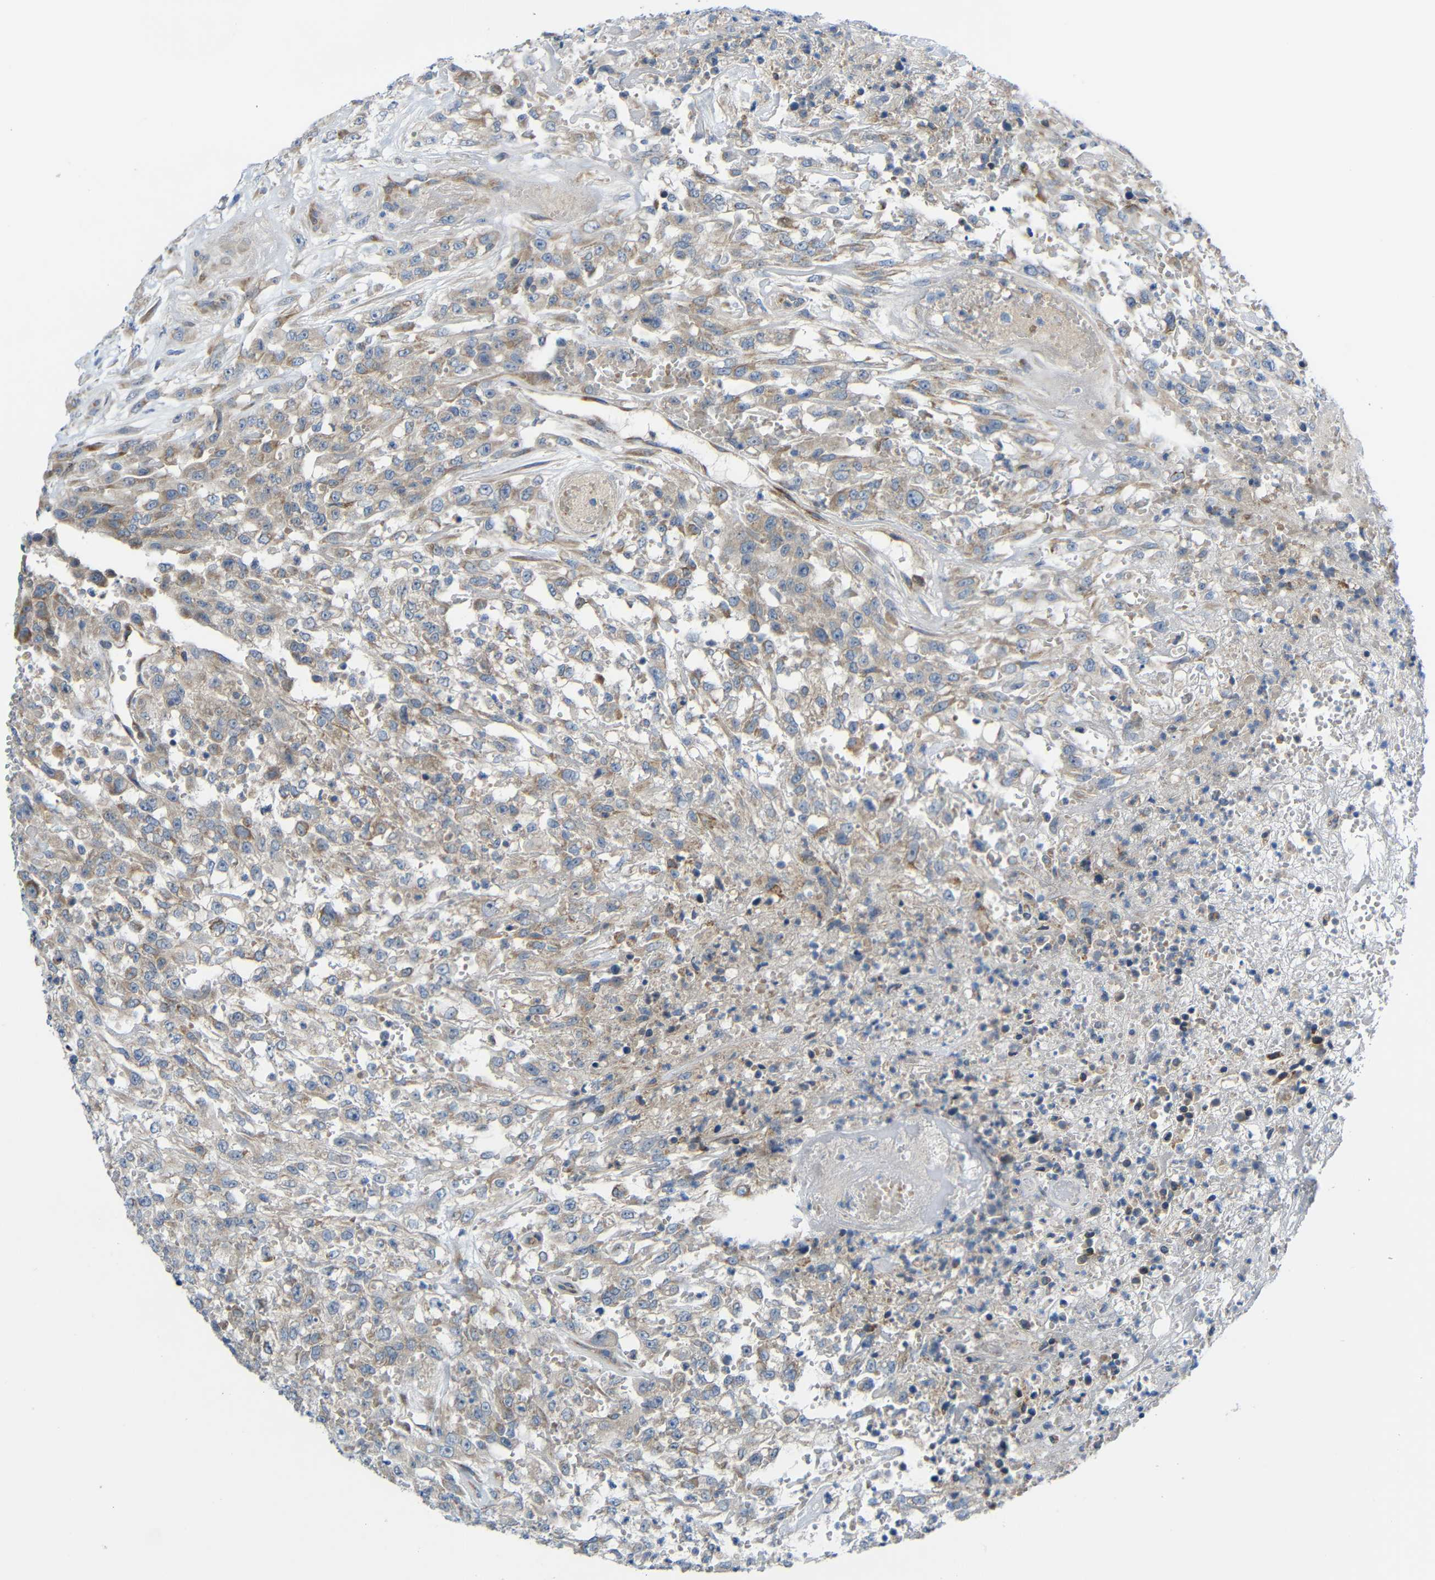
{"staining": {"intensity": "weak", "quantity": ">75%", "location": "cytoplasmic/membranous"}, "tissue": "urothelial cancer", "cell_type": "Tumor cells", "image_type": "cancer", "snomed": [{"axis": "morphology", "description": "Urothelial carcinoma, High grade"}, {"axis": "topography", "description": "Urinary bladder"}], "caption": "DAB immunohistochemical staining of human urothelial cancer demonstrates weak cytoplasmic/membranous protein staining in about >75% of tumor cells.", "gene": "TMEM25", "patient": {"sex": "male", "age": 46}}